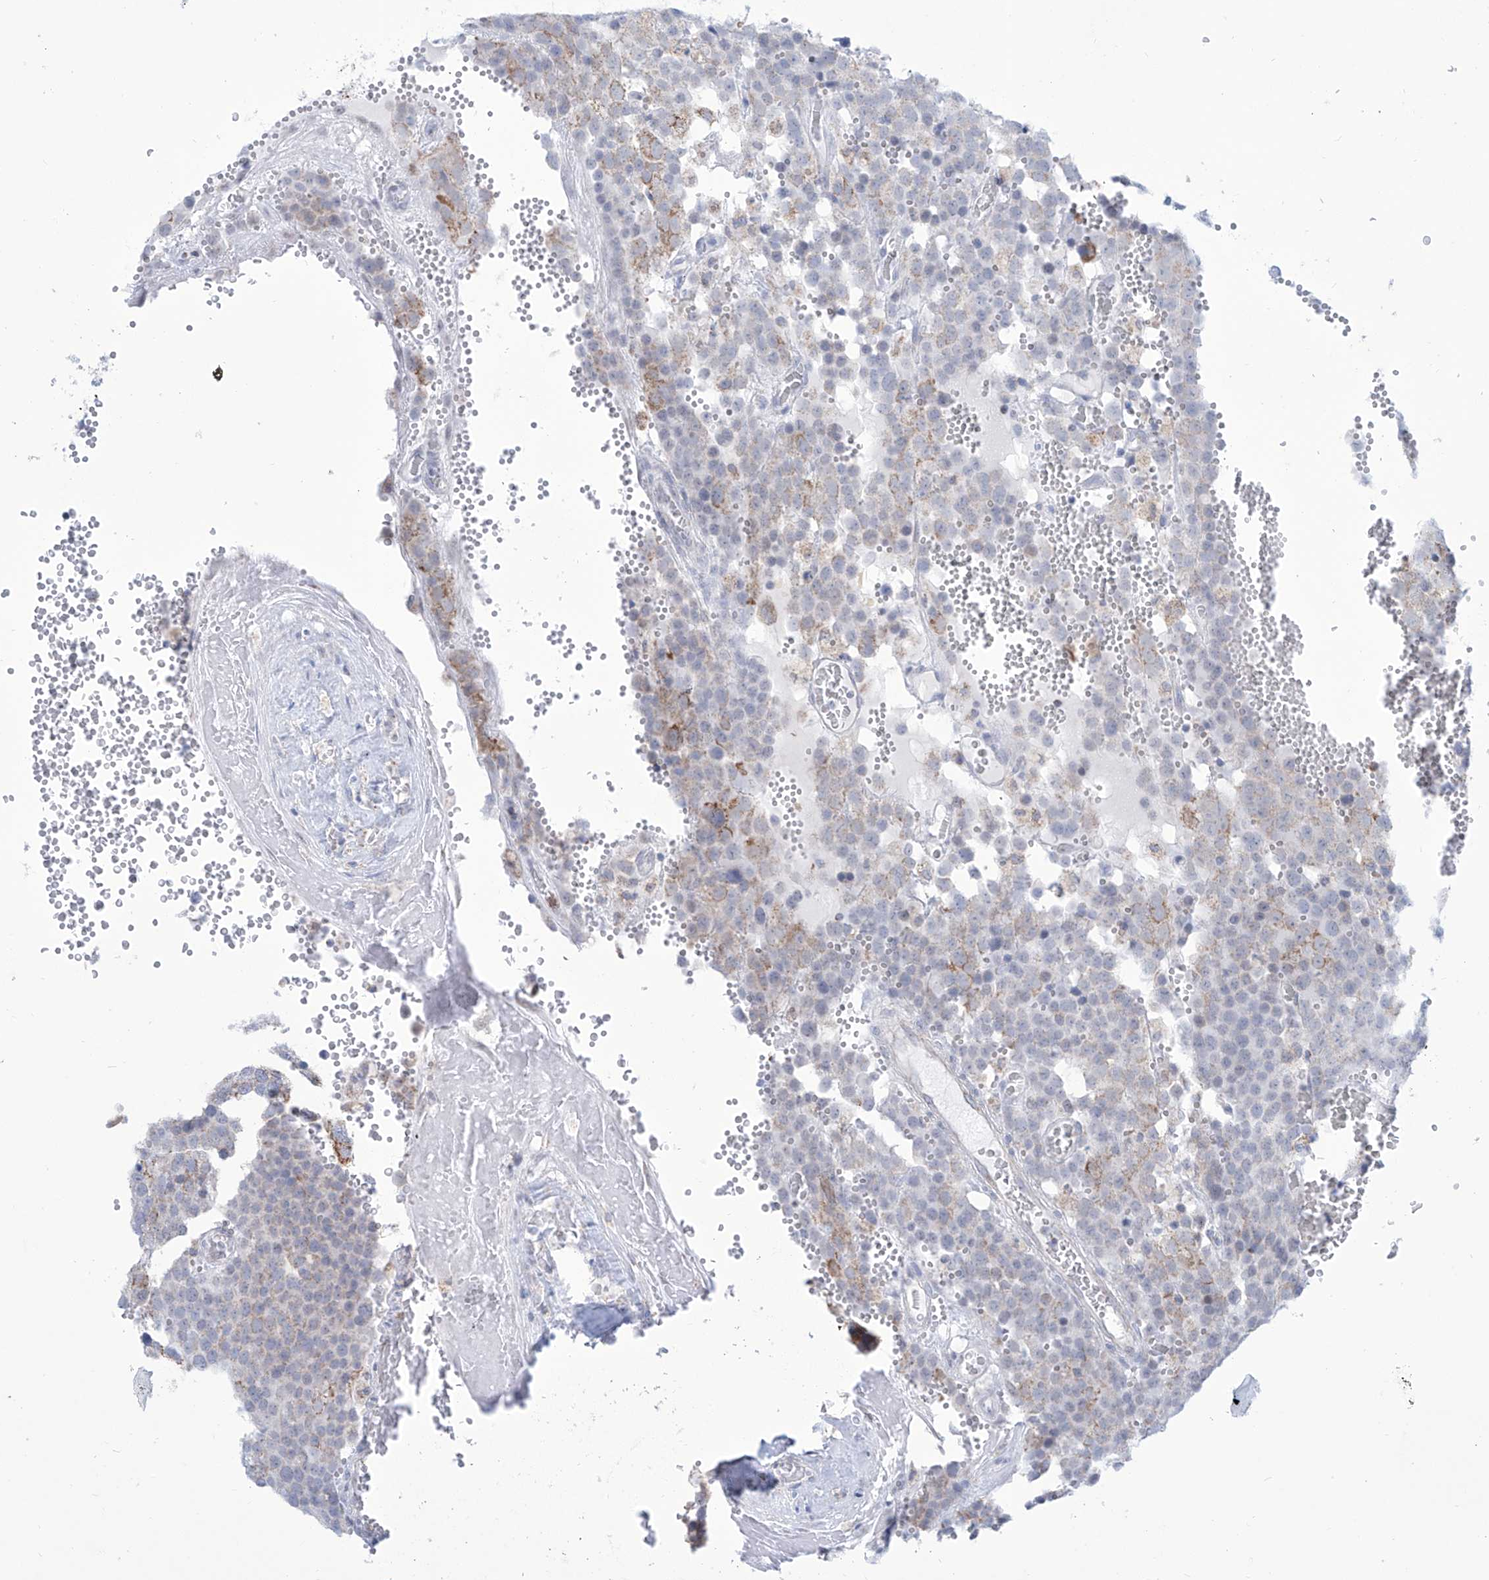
{"staining": {"intensity": "moderate", "quantity": "<25%", "location": "cytoplasmic/membranous"}, "tissue": "testis cancer", "cell_type": "Tumor cells", "image_type": "cancer", "snomed": [{"axis": "morphology", "description": "Seminoma, NOS"}, {"axis": "topography", "description": "Testis"}], "caption": "DAB (3,3'-diaminobenzidine) immunohistochemical staining of seminoma (testis) demonstrates moderate cytoplasmic/membranous protein staining in approximately <25% of tumor cells. (DAB (3,3'-diaminobenzidine) IHC, brown staining for protein, blue staining for nuclei).", "gene": "ALDH6A1", "patient": {"sex": "male", "age": 71}}